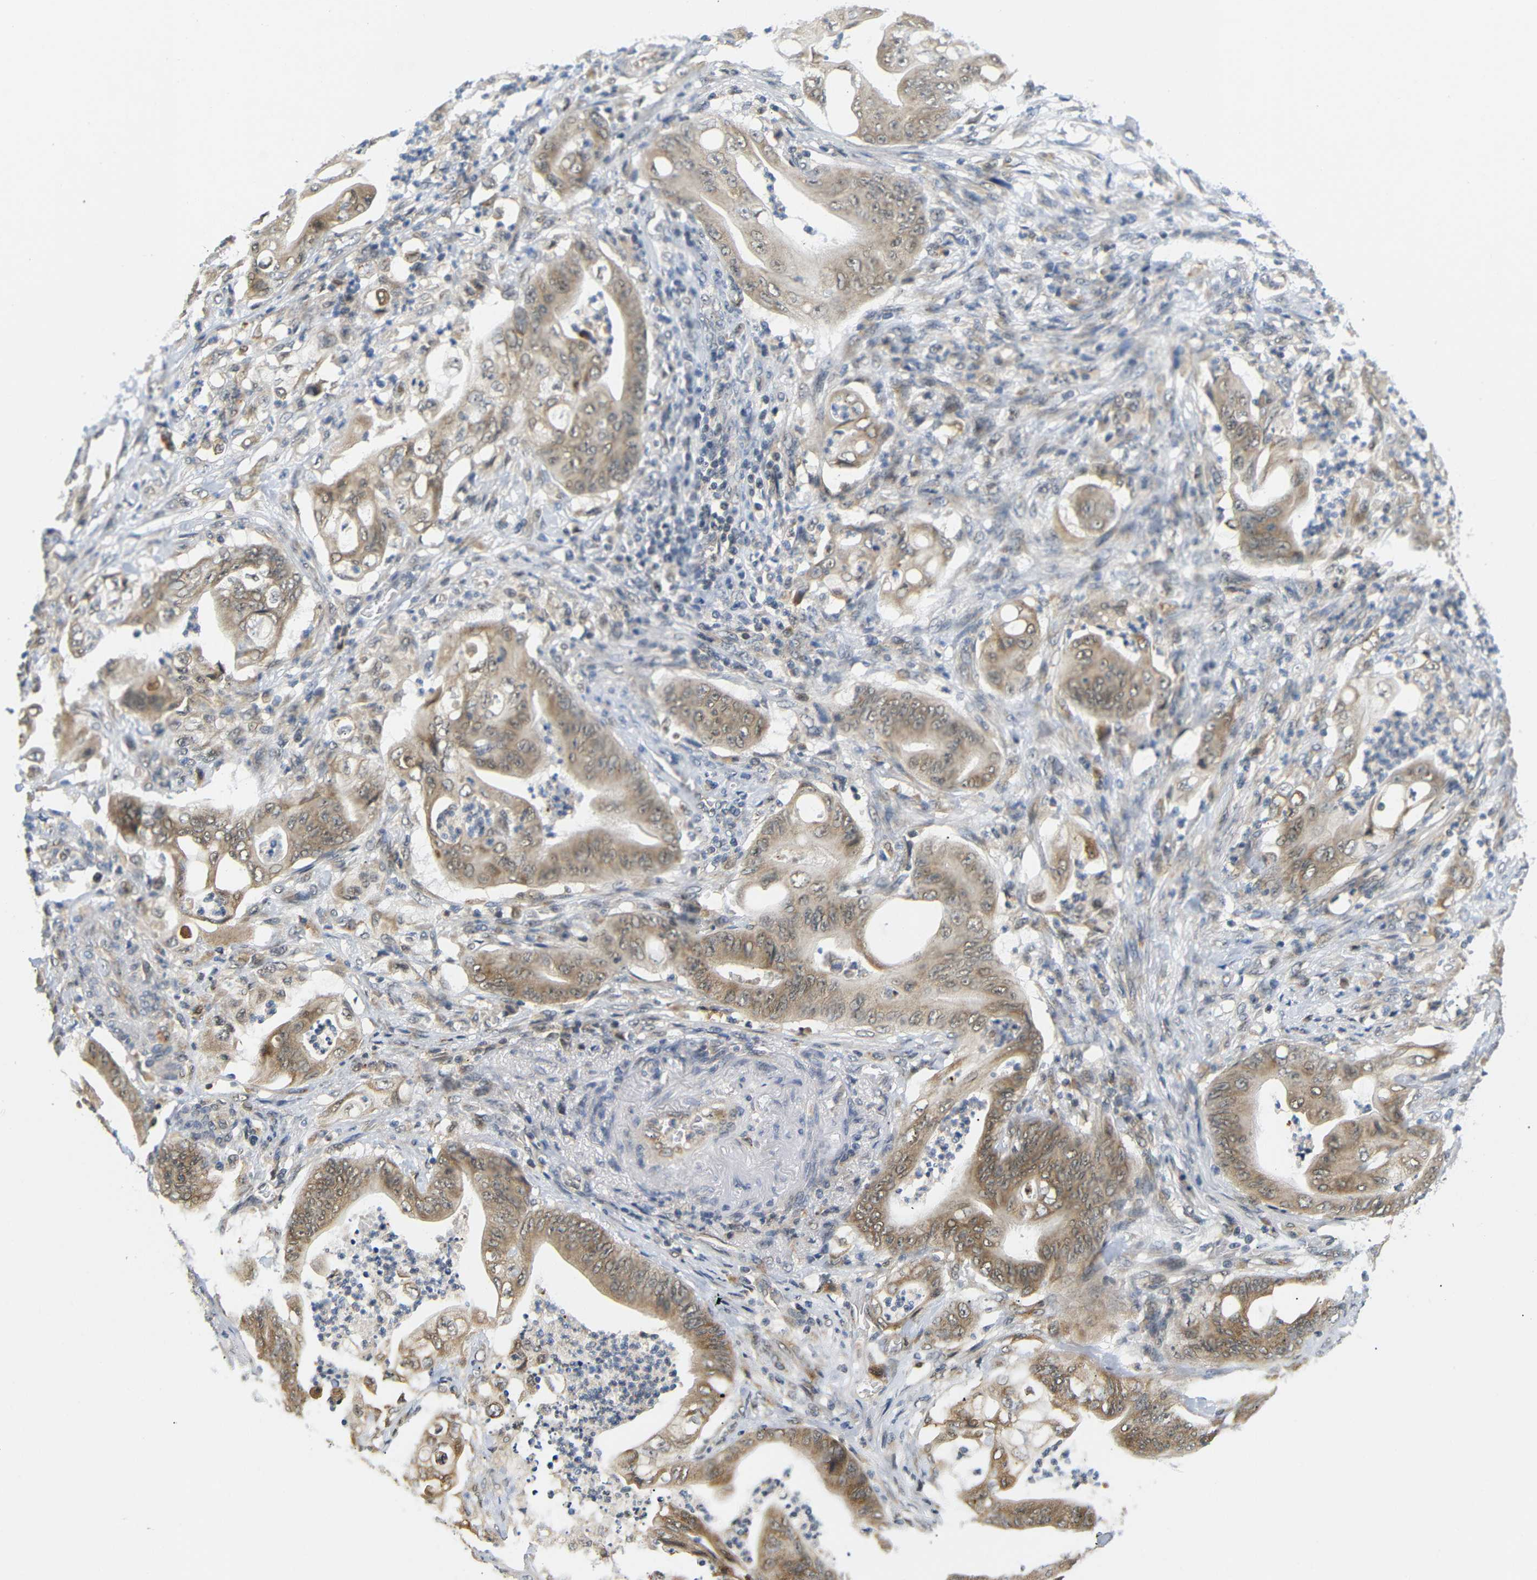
{"staining": {"intensity": "moderate", "quantity": ">75%", "location": "cytoplasmic/membranous,nuclear"}, "tissue": "stomach cancer", "cell_type": "Tumor cells", "image_type": "cancer", "snomed": [{"axis": "morphology", "description": "Adenocarcinoma, NOS"}, {"axis": "topography", "description": "Stomach"}], "caption": "Adenocarcinoma (stomach) tissue demonstrates moderate cytoplasmic/membranous and nuclear expression in approximately >75% of tumor cells, visualized by immunohistochemistry.", "gene": "GJA5", "patient": {"sex": "female", "age": 73}}